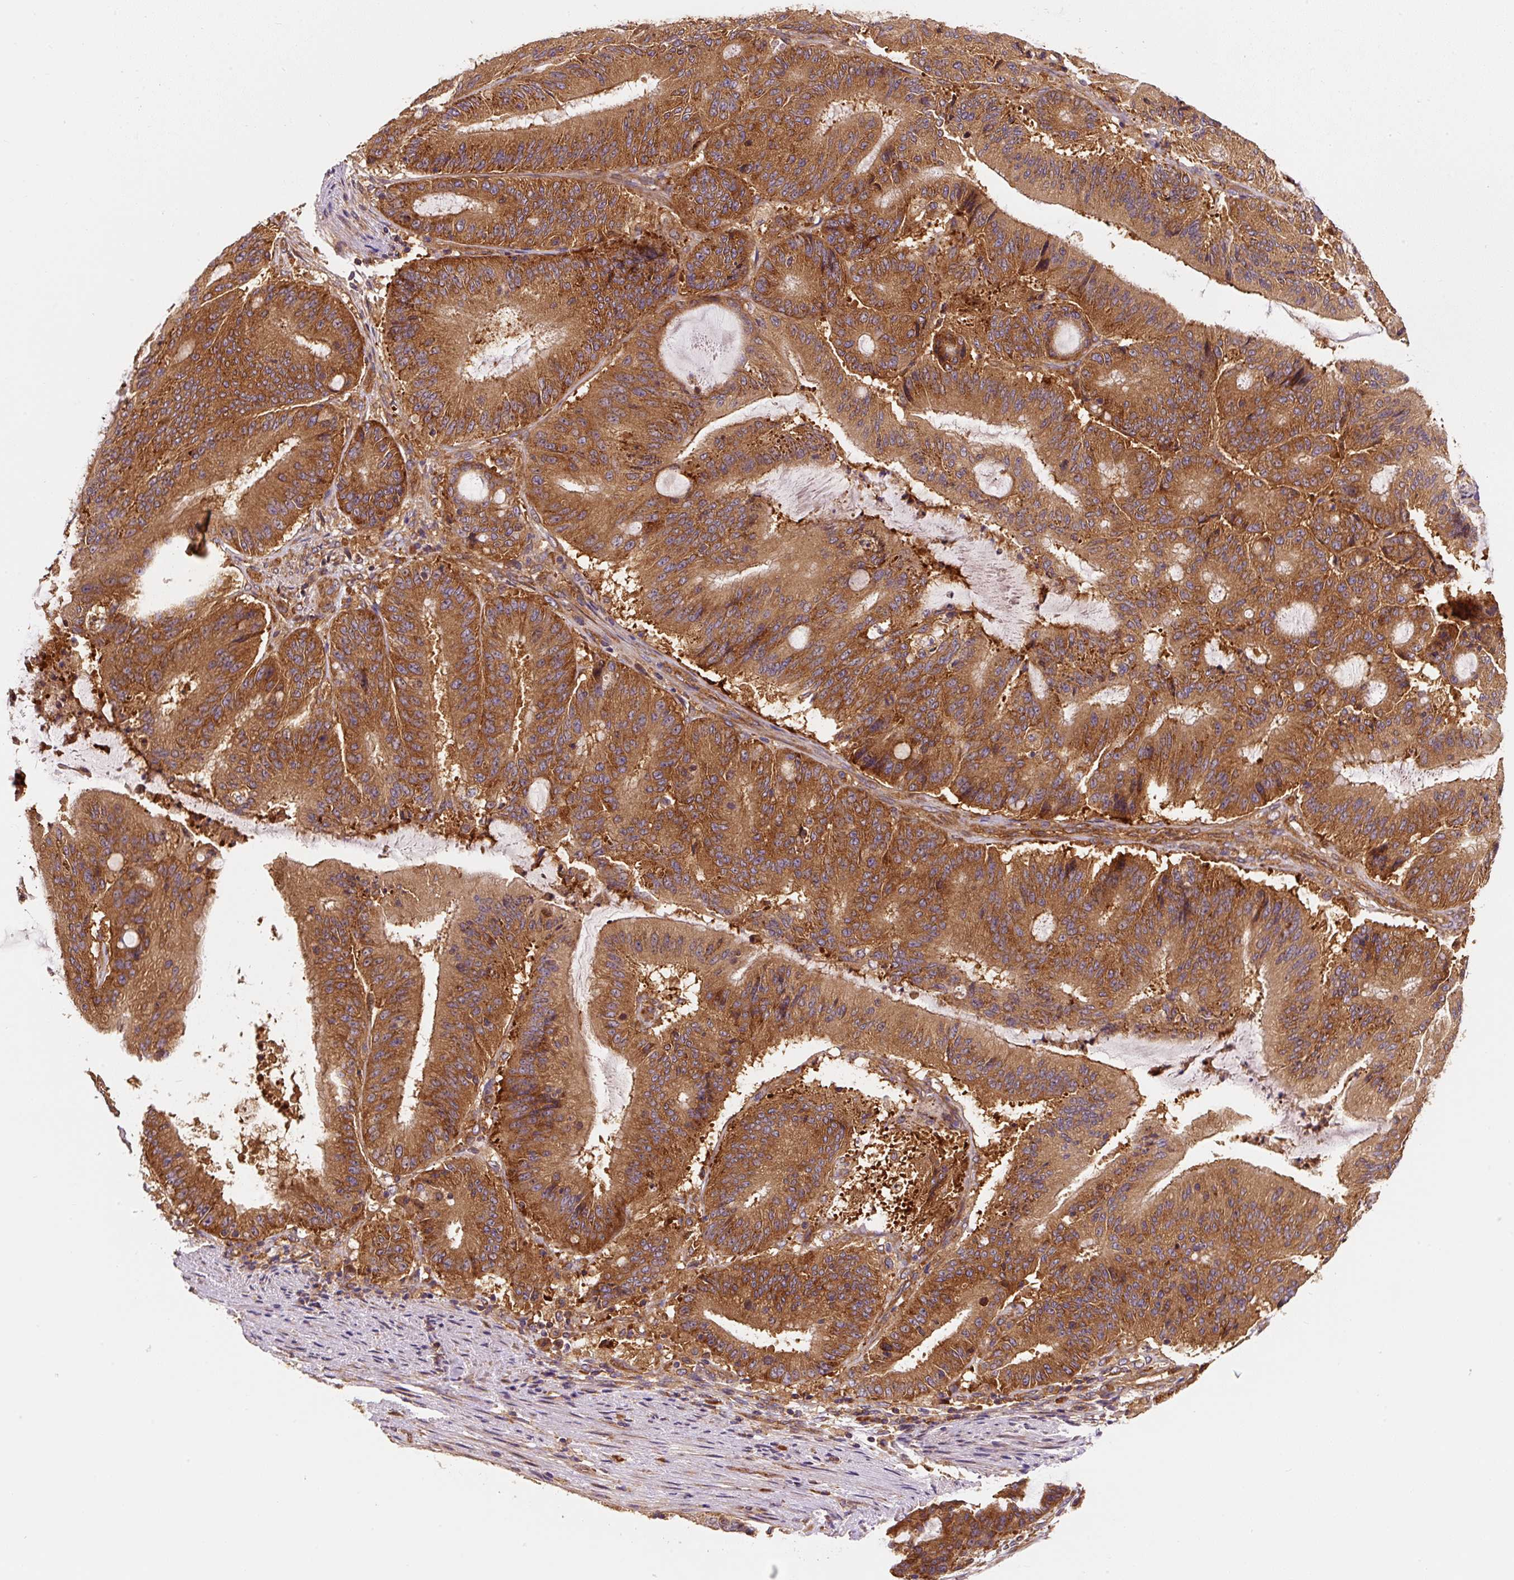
{"staining": {"intensity": "strong", "quantity": ">75%", "location": "cytoplasmic/membranous"}, "tissue": "liver cancer", "cell_type": "Tumor cells", "image_type": "cancer", "snomed": [{"axis": "morphology", "description": "Normal tissue, NOS"}, {"axis": "morphology", "description": "Cholangiocarcinoma"}, {"axis": "topography", "description": "Liver"}, {"axis": "topography", "description": "Peripheral nerve tissue"}], "caption": "Cholangiocarcinoma (liver) stained with a protein marker reveals strong staining in tumor cells.", "gene": "EIF2S2", "patient": {"sex": "female", "age": 73}}